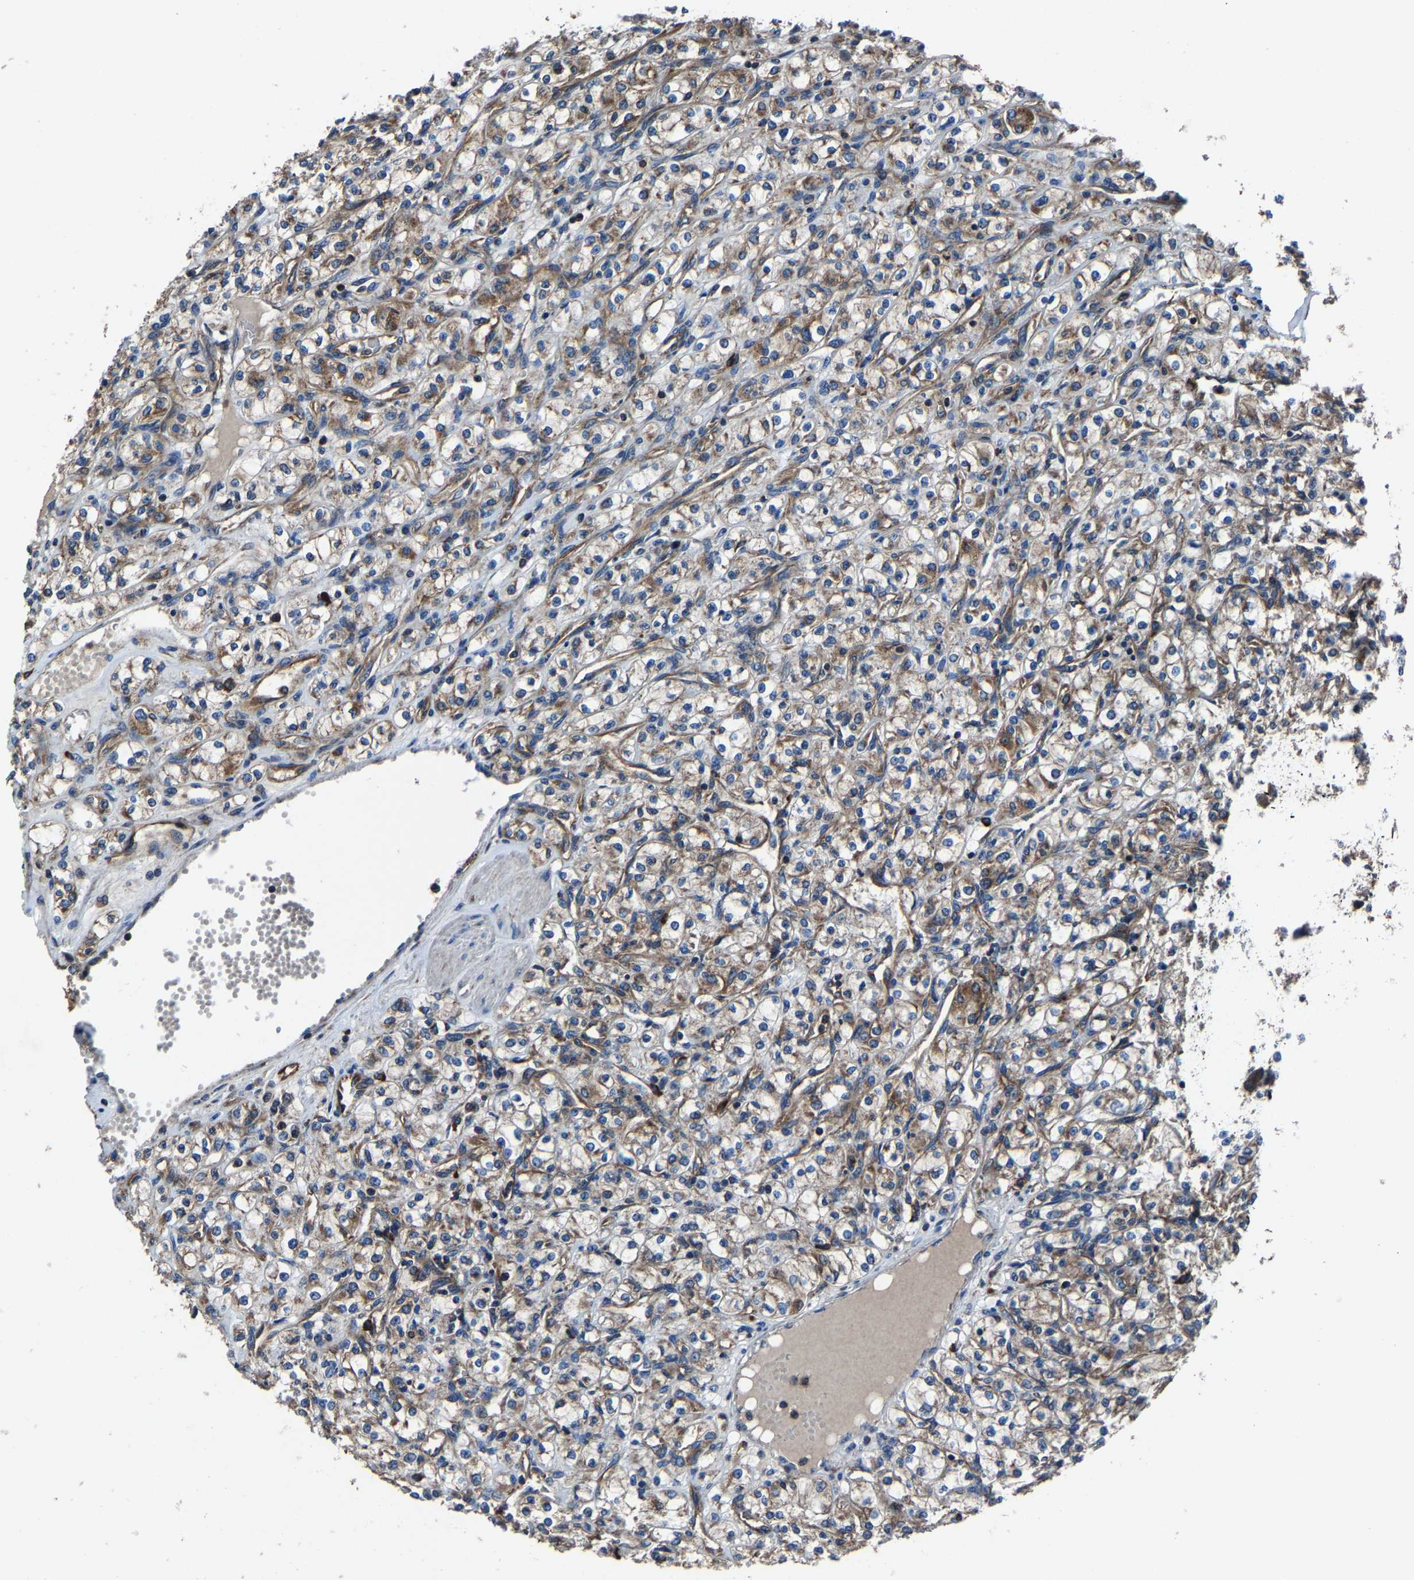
{"staining": {"intensity": "moderate", "quantity": ">75%", "location": "cytoplasmic/membranous"}, "tissue": "renal cancer", "cell_type": "Tumor cells", "image_type": "cancer", "snomed": [{"axis": "morphology", "description": "Adenocarcinoma, NOS"}, {"axis": "topography", "description": "Kidney"}], "caption": "The photomicrograph reveals staining of renal cancer (adenocarcinoma), revealing moderate cytoplasmic/membranous protein expression (brown color) within tumor cells.", "gene": "KIAA1958", "patient": {"sex": "male", "age": 77}}